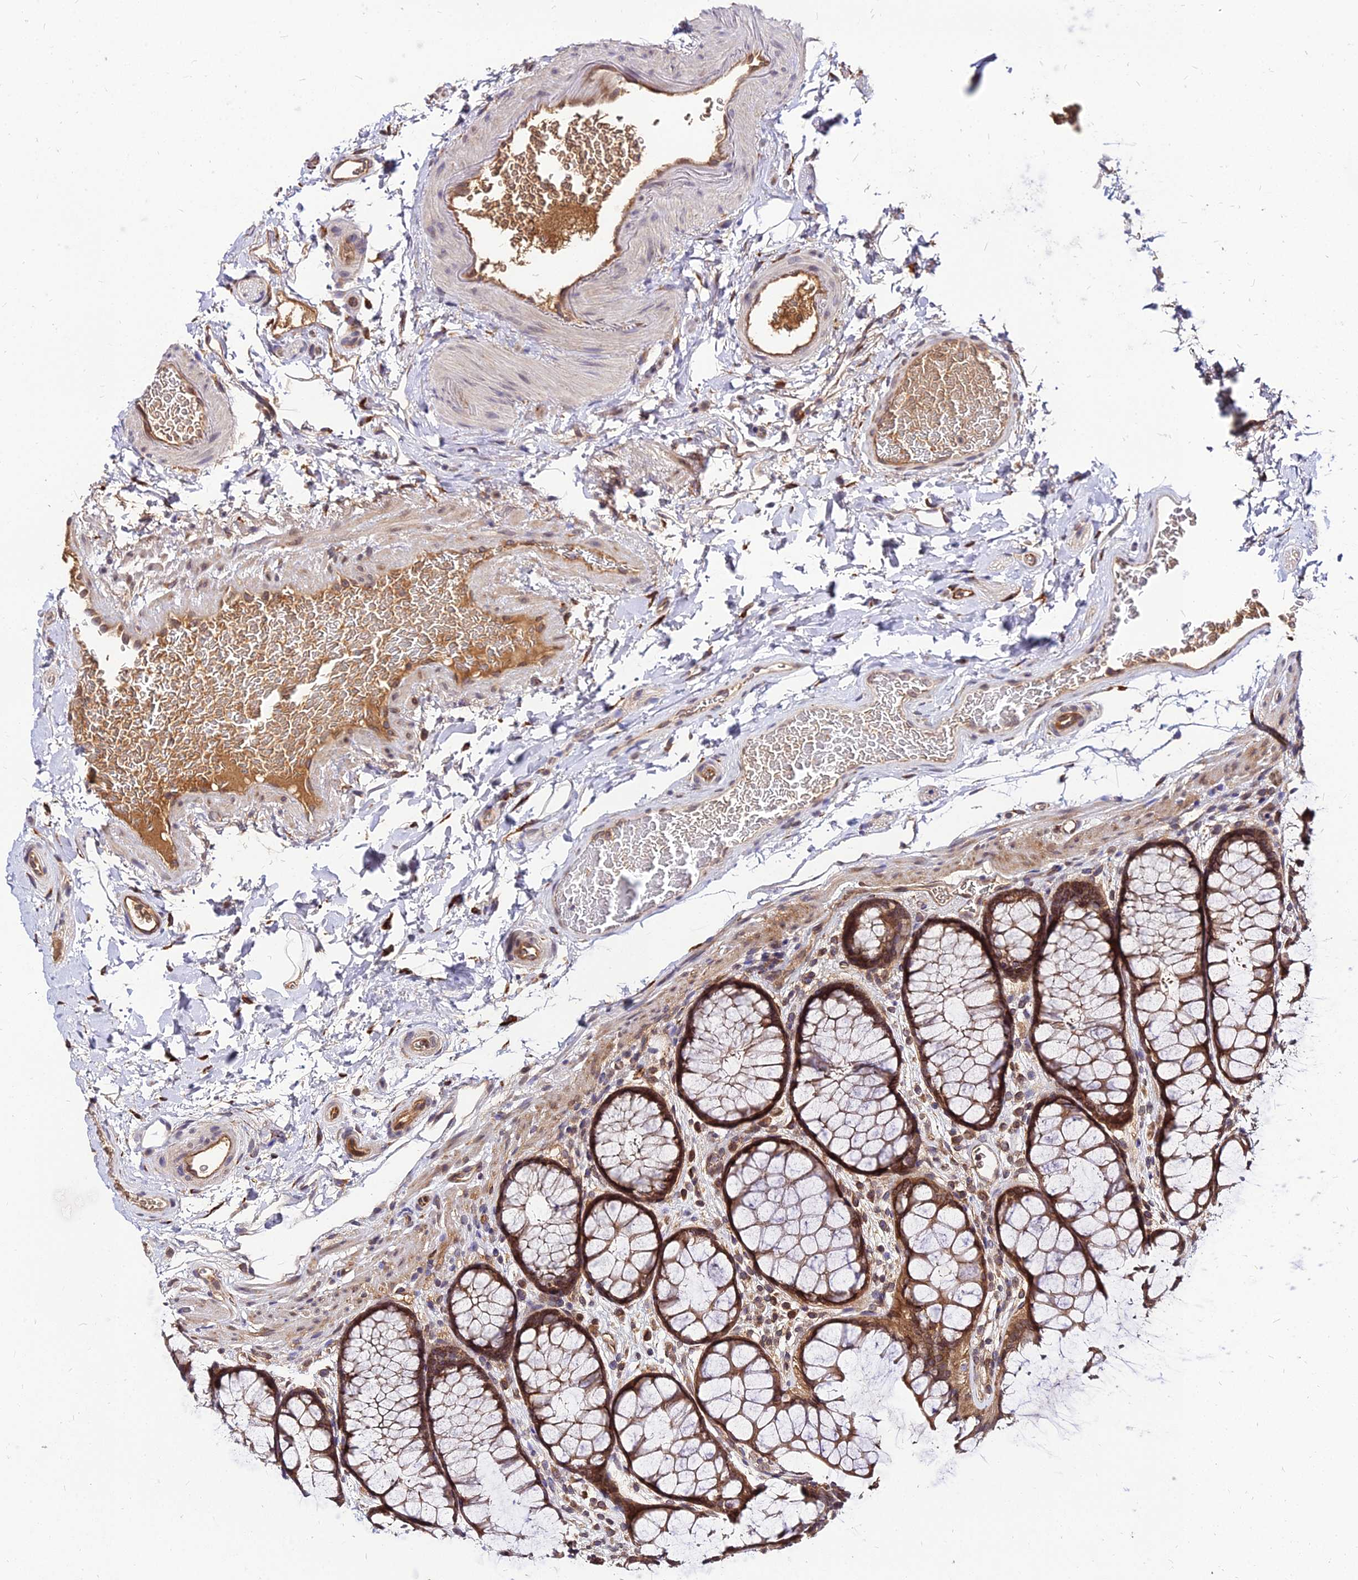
{"staining": {"intensity": "moderate", "quantity": ">75%", "location": "cytoplasmic/membranous"}, "tissue": "colon", "cell_type": "Endothelial cells", "image_type": "normal", "snomed": [{"axis": "morphology", "description": "Normal tissue, NOS"}, {"axis": "topography", "description": "Colon"}], "caption": "Protein staining reveals moderate cytoplasmic/membranous staining in about >75% of endothelial cells in unremarkable colon.", "gene": "PDE4D", "patient": {"sex": "female", "age": 82}}